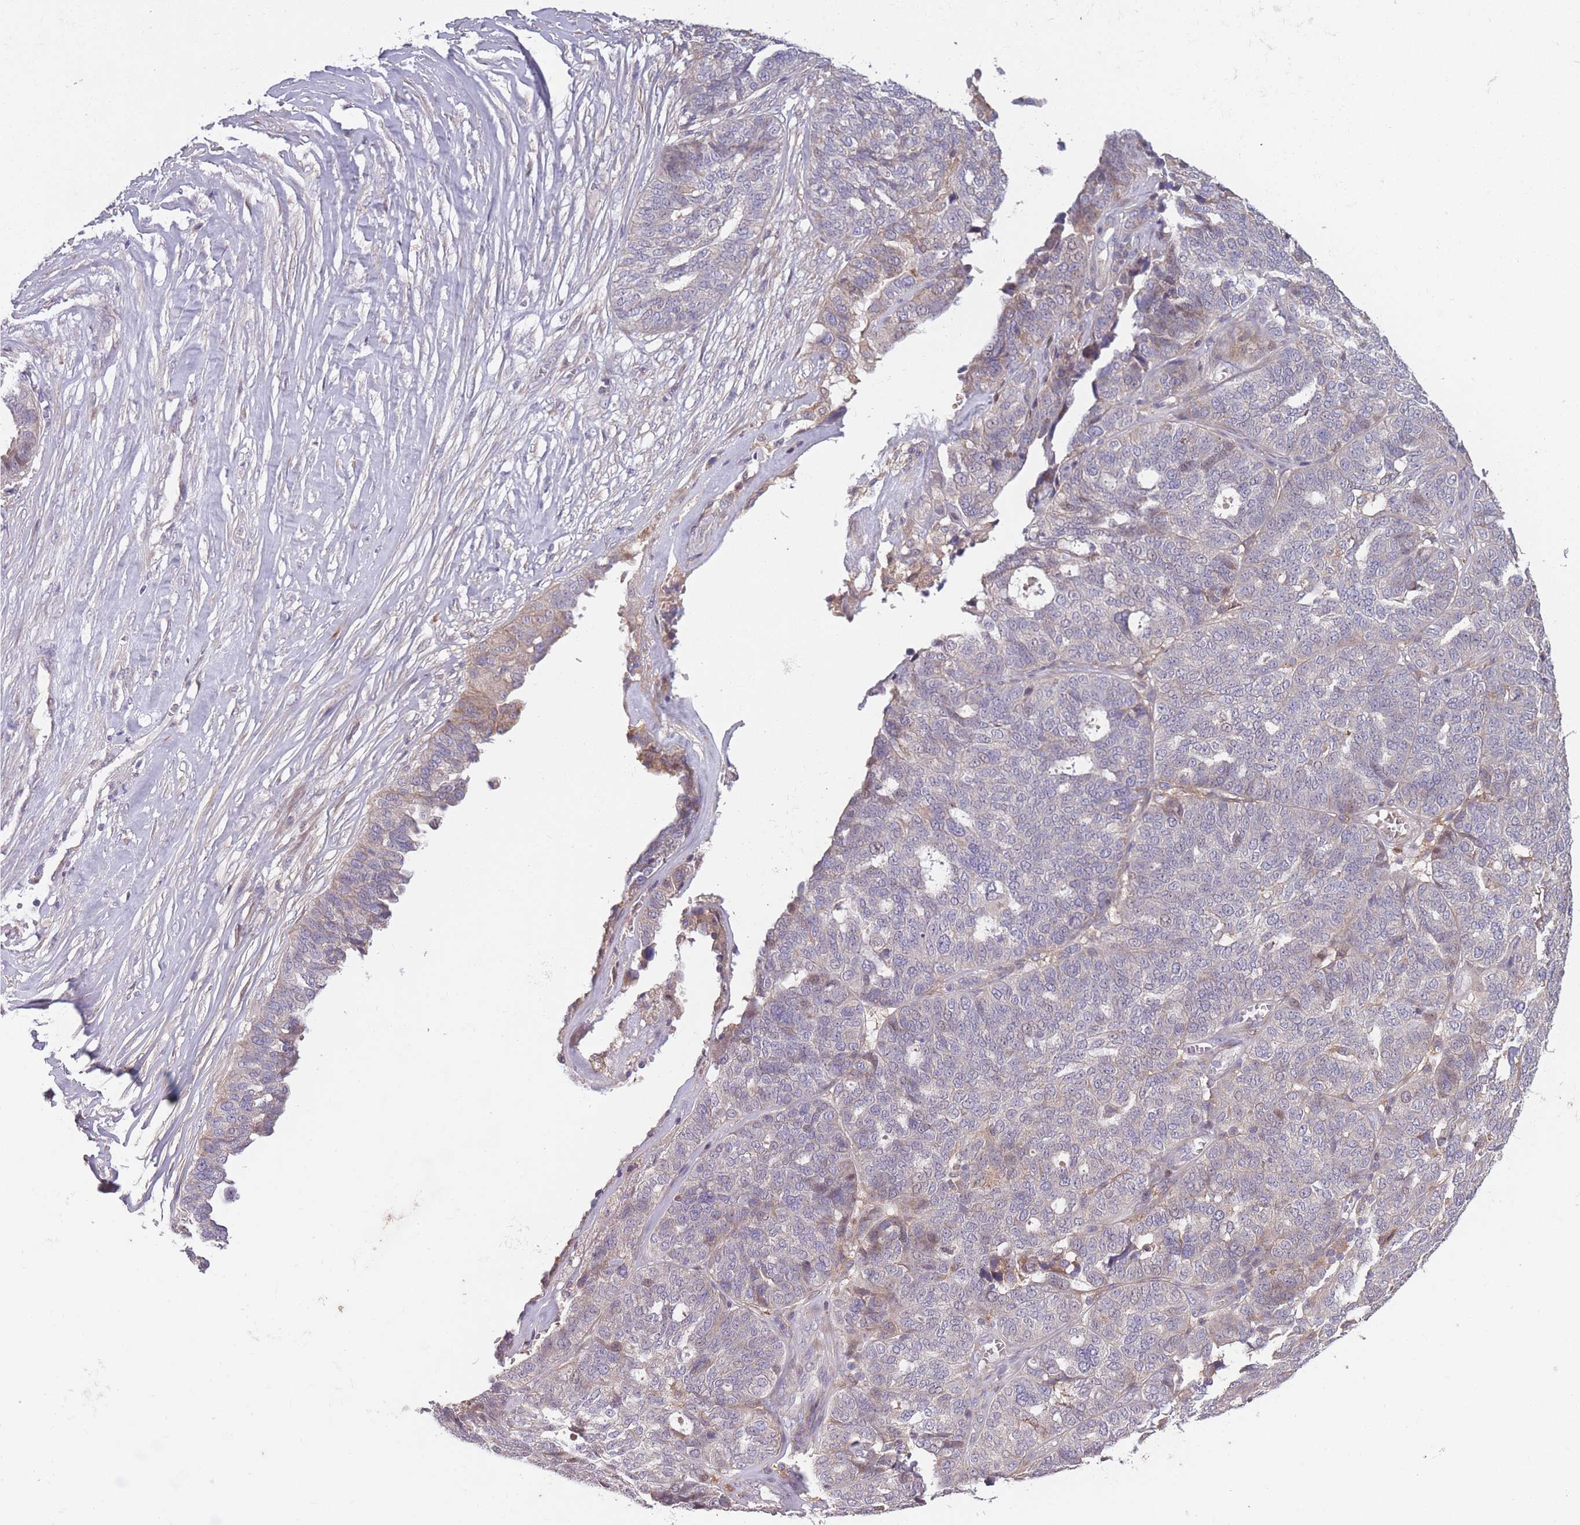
{"staining": {"intensity": "negative", "quantity": "none", "location": "none"}, "tissue": "ovarian cancer", "cell_type": "Tumor cells", "image_type": "cancer", "snomed": [{"axis": "morphology", "description": "Cystadenocarcinoma, serous, NOS"}, {"axis": "topography", "description": "Ovary"}], "caption": "Immunohistochemistry (IHC) micrograph of neoplastic tissue: ovarian serous cystadenocarcinoma stained with DAB shows no significant protein positivity in tumor cells. (Stains: DAB immunohistochemistry with hematoxylin counter stain, Microscopy: brightfield microscopy at high magnification).", "gene": "OR2V2", "patient": {"sex": "female", "age": 59}}